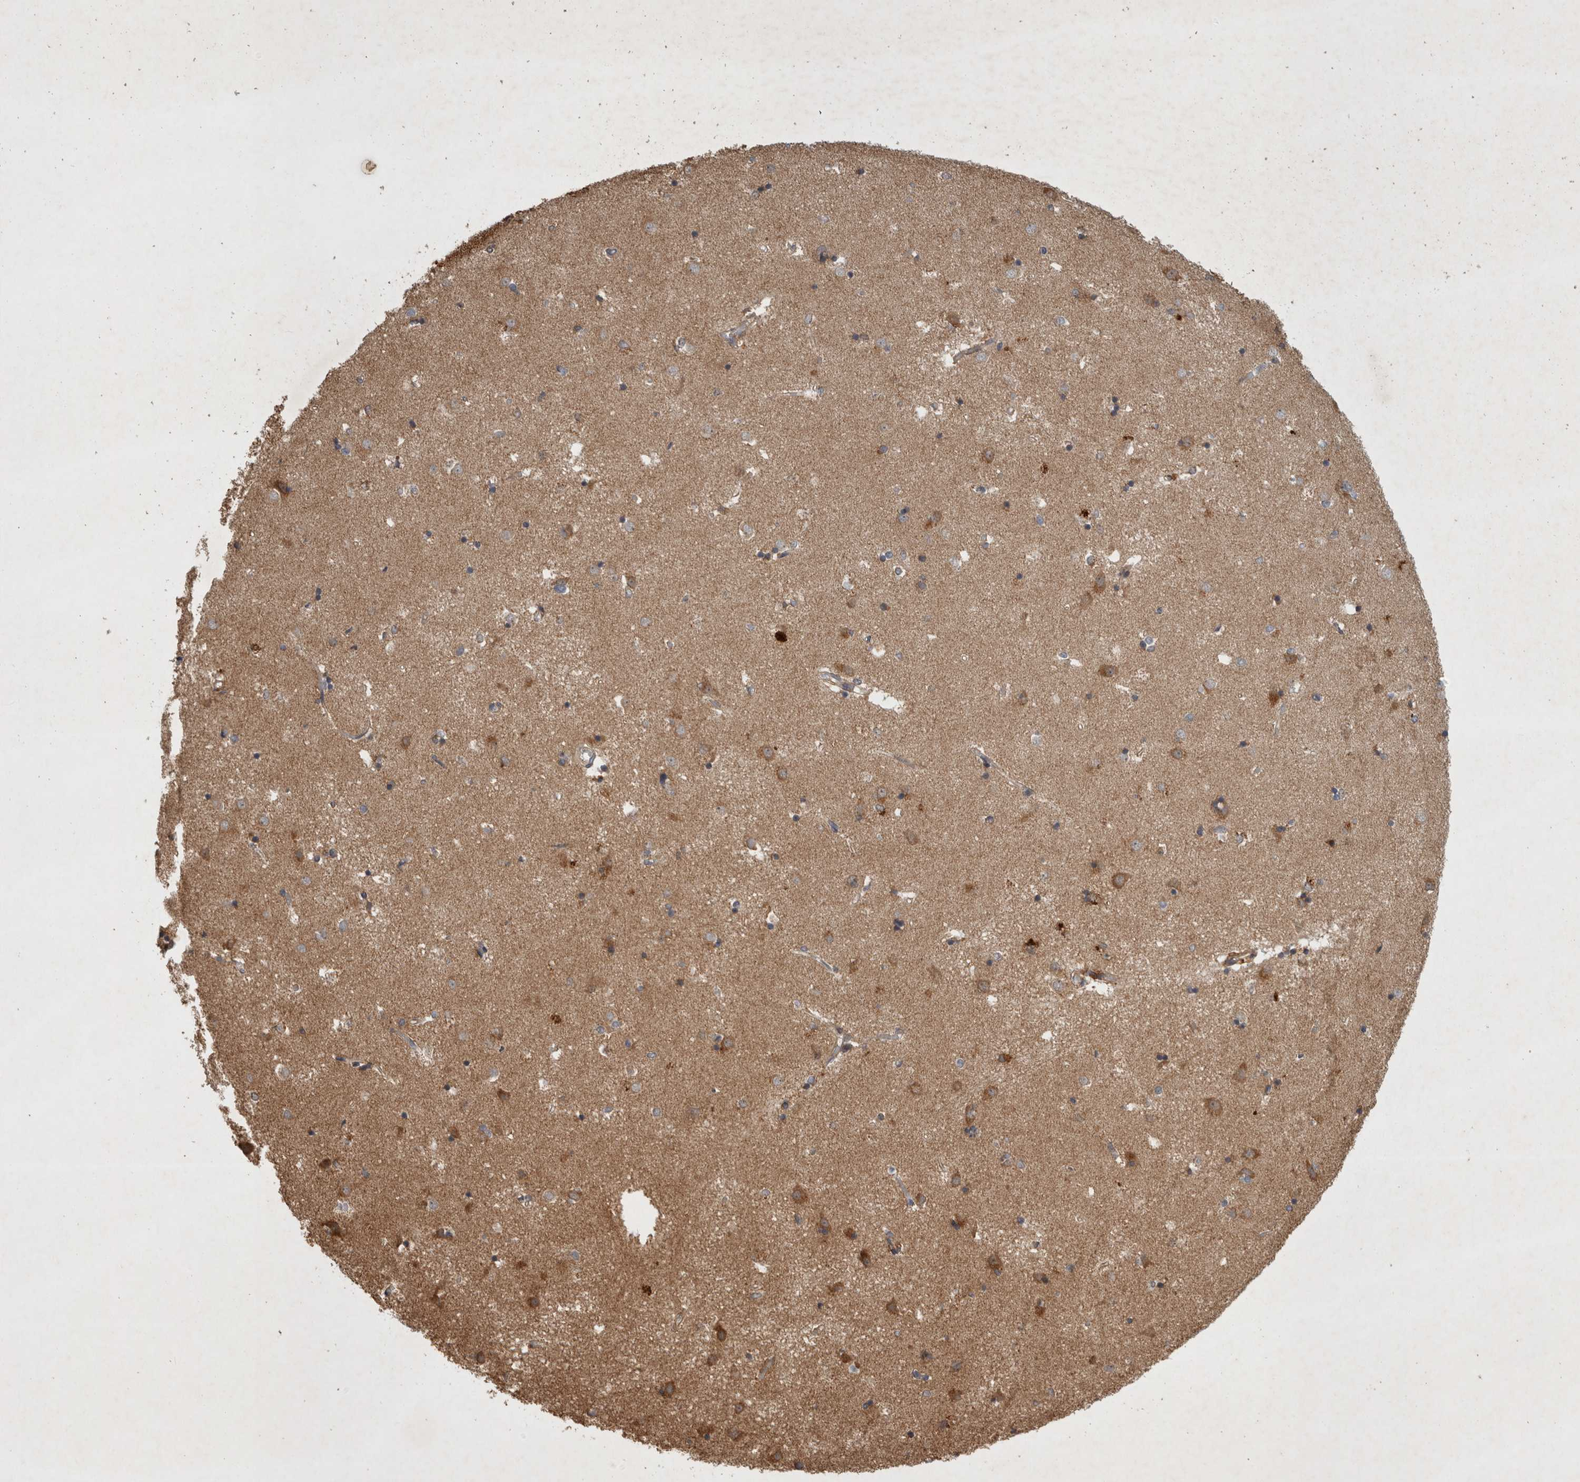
{"staining": {"intensity": "moderate", "quantity": "<25%", "location": "cytoplasmic/membranous,nuclear"}, "tissue": "caudate", "cell_type": "Glial cells", "image_type": "normal", "snomed": [{"axis": "morphology", "description": "Normal tissue, NOS"}, {"axis": "topography", "description": "Lateral ventricle wall"}], "caption": "Immunohistochemical staining of normal caudate shows moderate cytoplasmic/membranous,nuclear protein staining in approximately <25% of glial cells.", "gene": "SERAC1", "patient": {"sex": "male", "age": 45}}